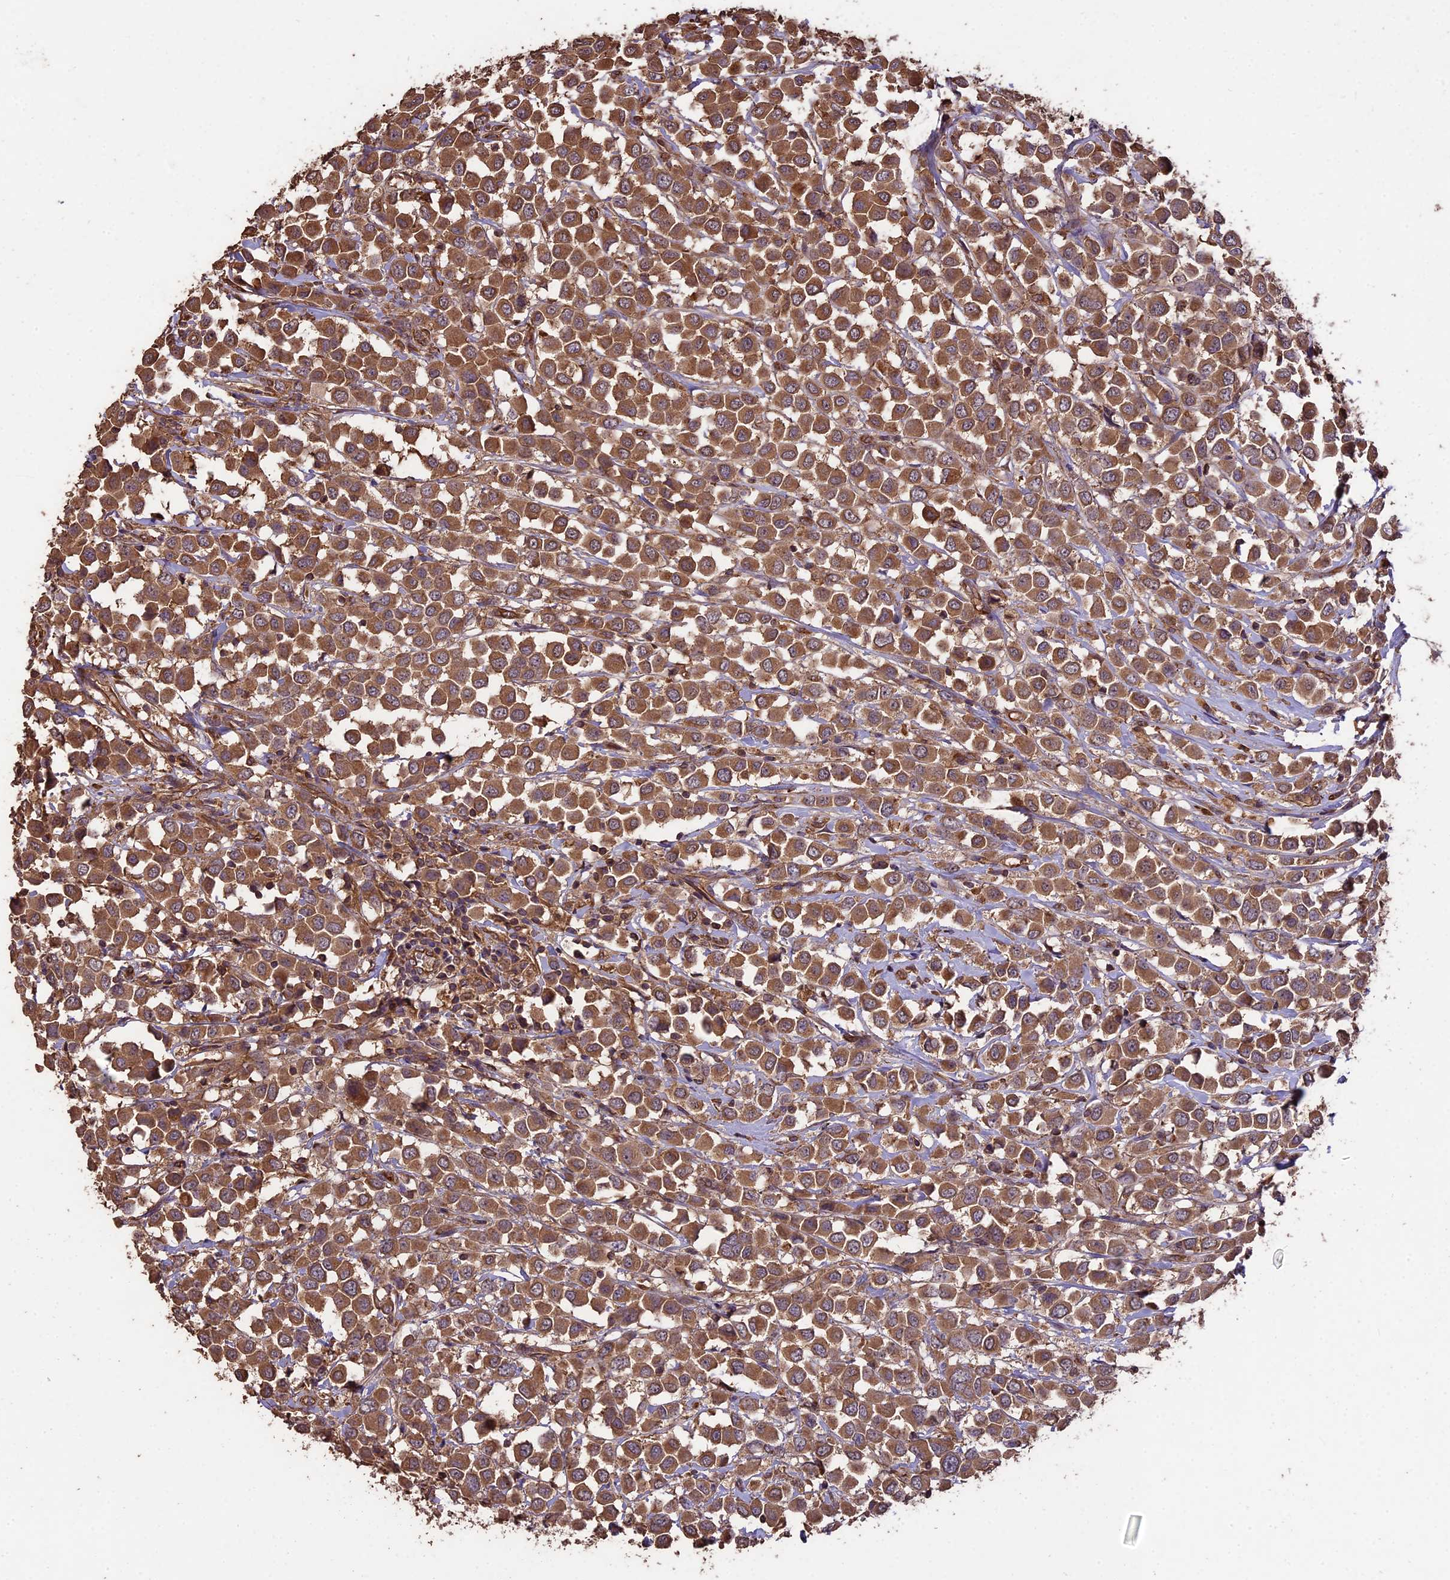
{"staining": {"intensity": "moderate", "quantity": ">75%", "location": "cytoplasmic/membranous"}, "tissue": "breast cancer", "cell_type": "Tumor cells", "image_type": "cancer", "snomed": [{"axis": "morphology", "description": "Duct carcinoma"}, {"axis": "topography", "description": "Breast"}], "caption": "A high-resolution image shows immunohistochemistry staining of breast invasive ductal carcinoma, which demonstrates moderate cytoplasmic/membranous staining in about >75% of tumor cells.", "gene": "TTLL10", "patient": {"sex": "female", "age": 61}}